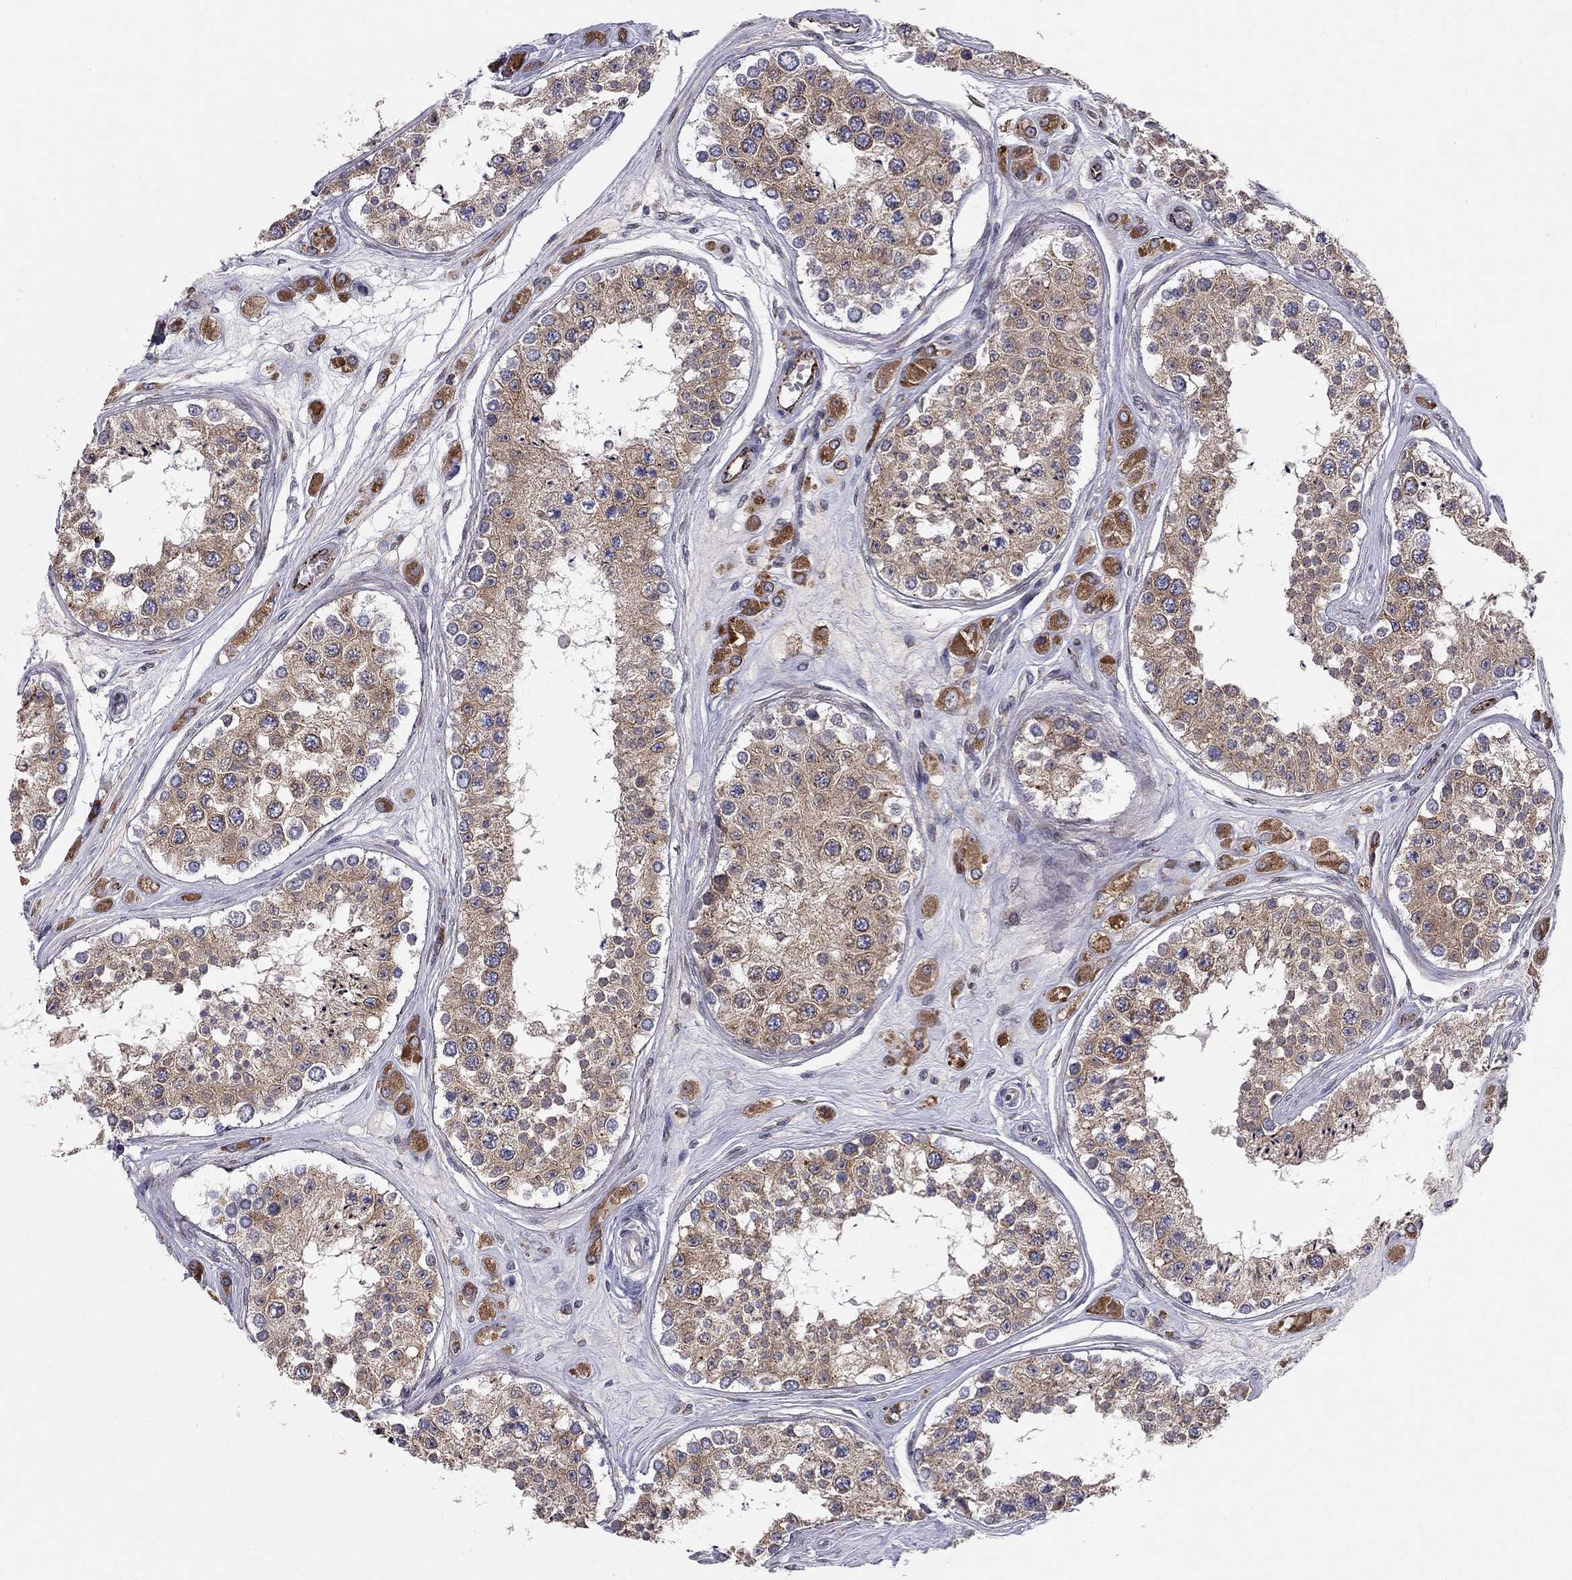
{"staining": {"intensity": "strong", "quantity": "25%-75%", "location": "cytoplasmic/membranous"}, "tissue": "testis", "cell_type": "Cells in seminiferous ducts", "image_type": "normal", "snomed": [{"axis": "morphology", "description": "Normal tissue, NOS"}, {"axis": "topography", "description": "Testis"}], "caption": "Benign testis exhibits strong cytoplasmic/membranous staining in approximately 25%-75% of cells in seminiferous ducts The staining was performed using DAB to visualize the protein expression in brown, while the nuclei were stained in blue with hematoxylin (Magnification: 20x)..", "gene": "YIF1A", "patient": {"sex": "male", "age": 25}}